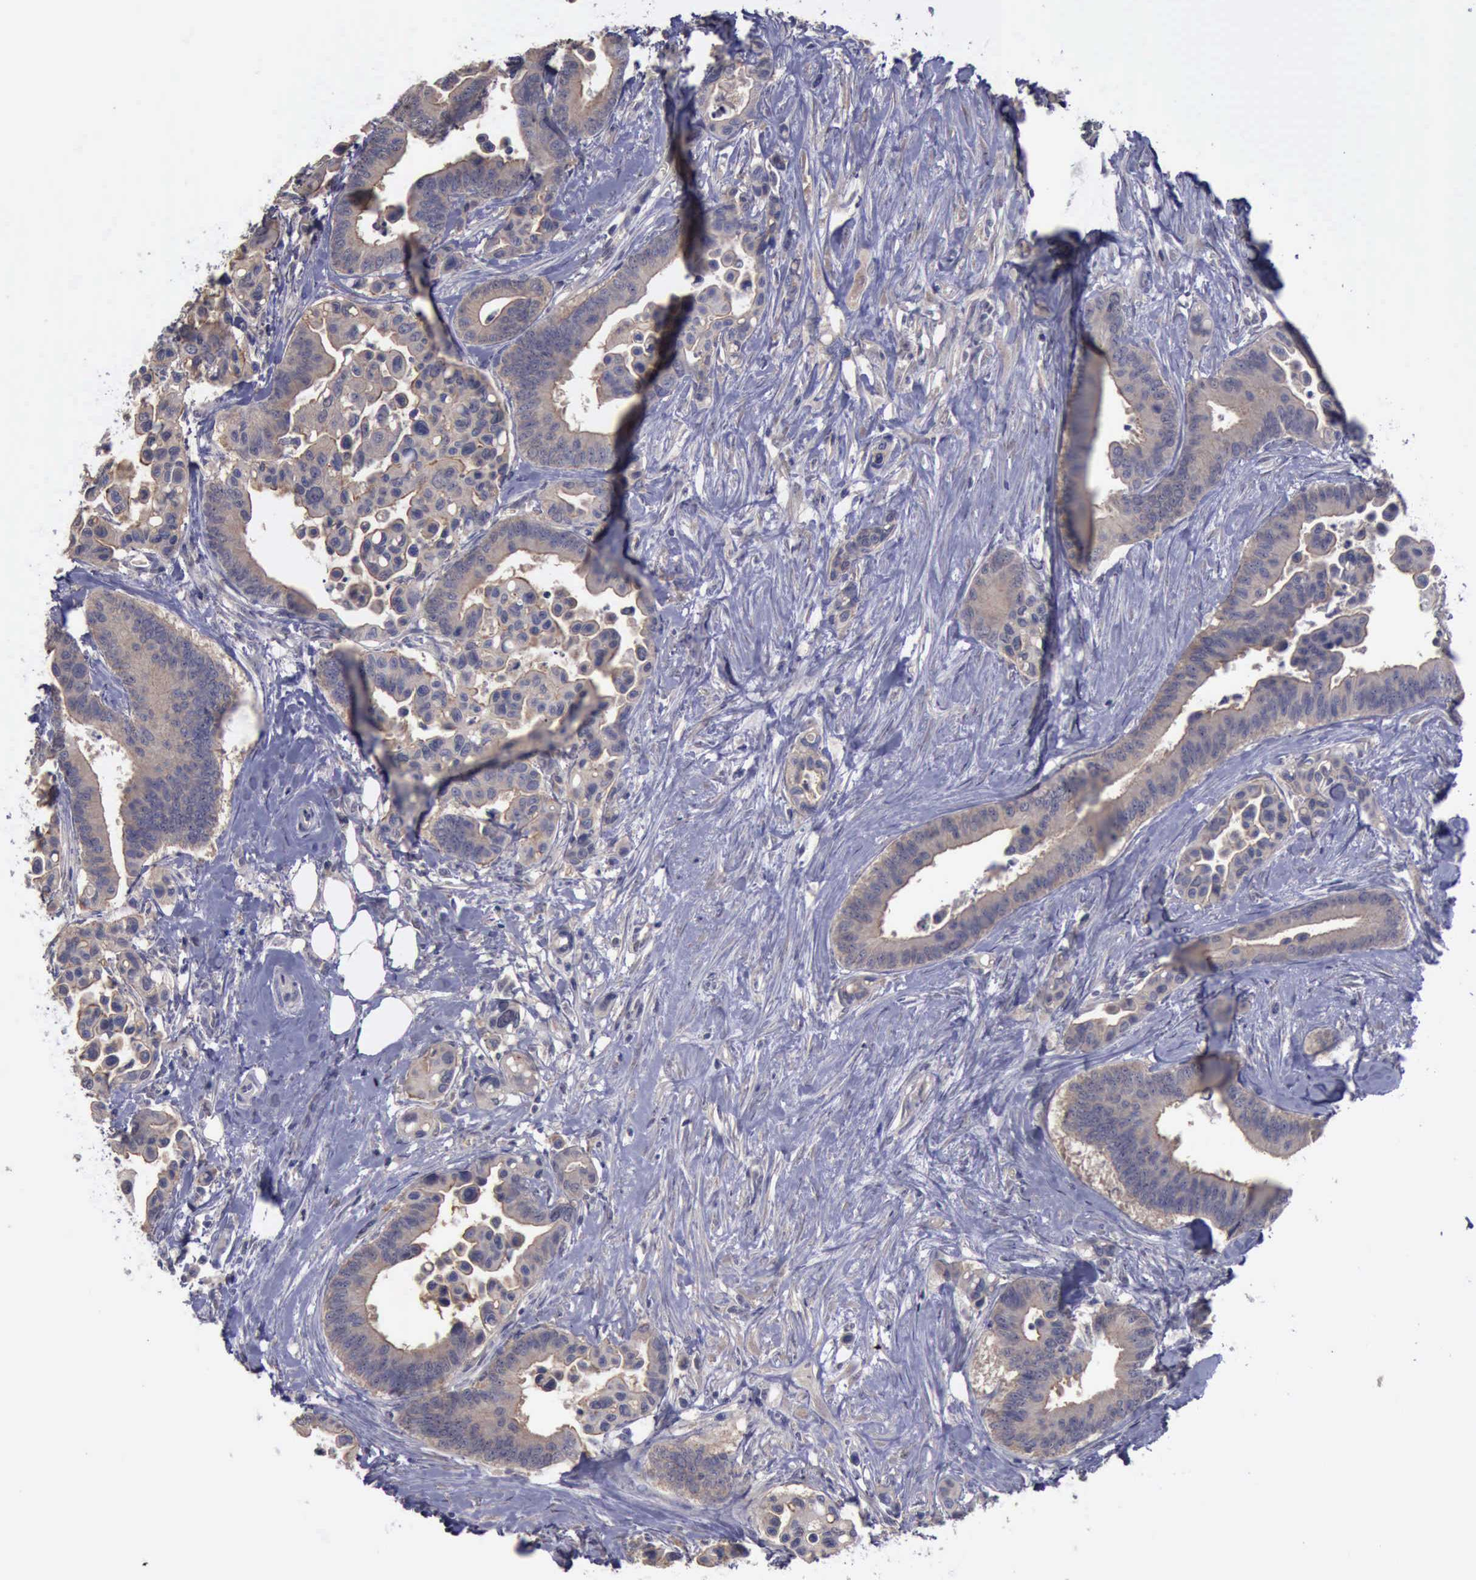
{"staining": {"intensity": "weak", "quantity": ">75%", "location": "cytoplasmic/membranous"}, "tissue": "colorectal cancer", "cell_type": "Tumor cells", "image_type": "cancer", "snomed": [{"axis": "morphology", "description": "Adenocarcinoma, NOS"}, {"axis": "topography", "description": "Colon"}], "caption": "Weak cytoplasmic/membranous expression for a protein is appreciated in approximately >75% of tumor cells of colorectal adenocarcinoma using immunohistochemistry.", "gene": "PHKA1", "patient": {"sex": "male", "age": 82}}